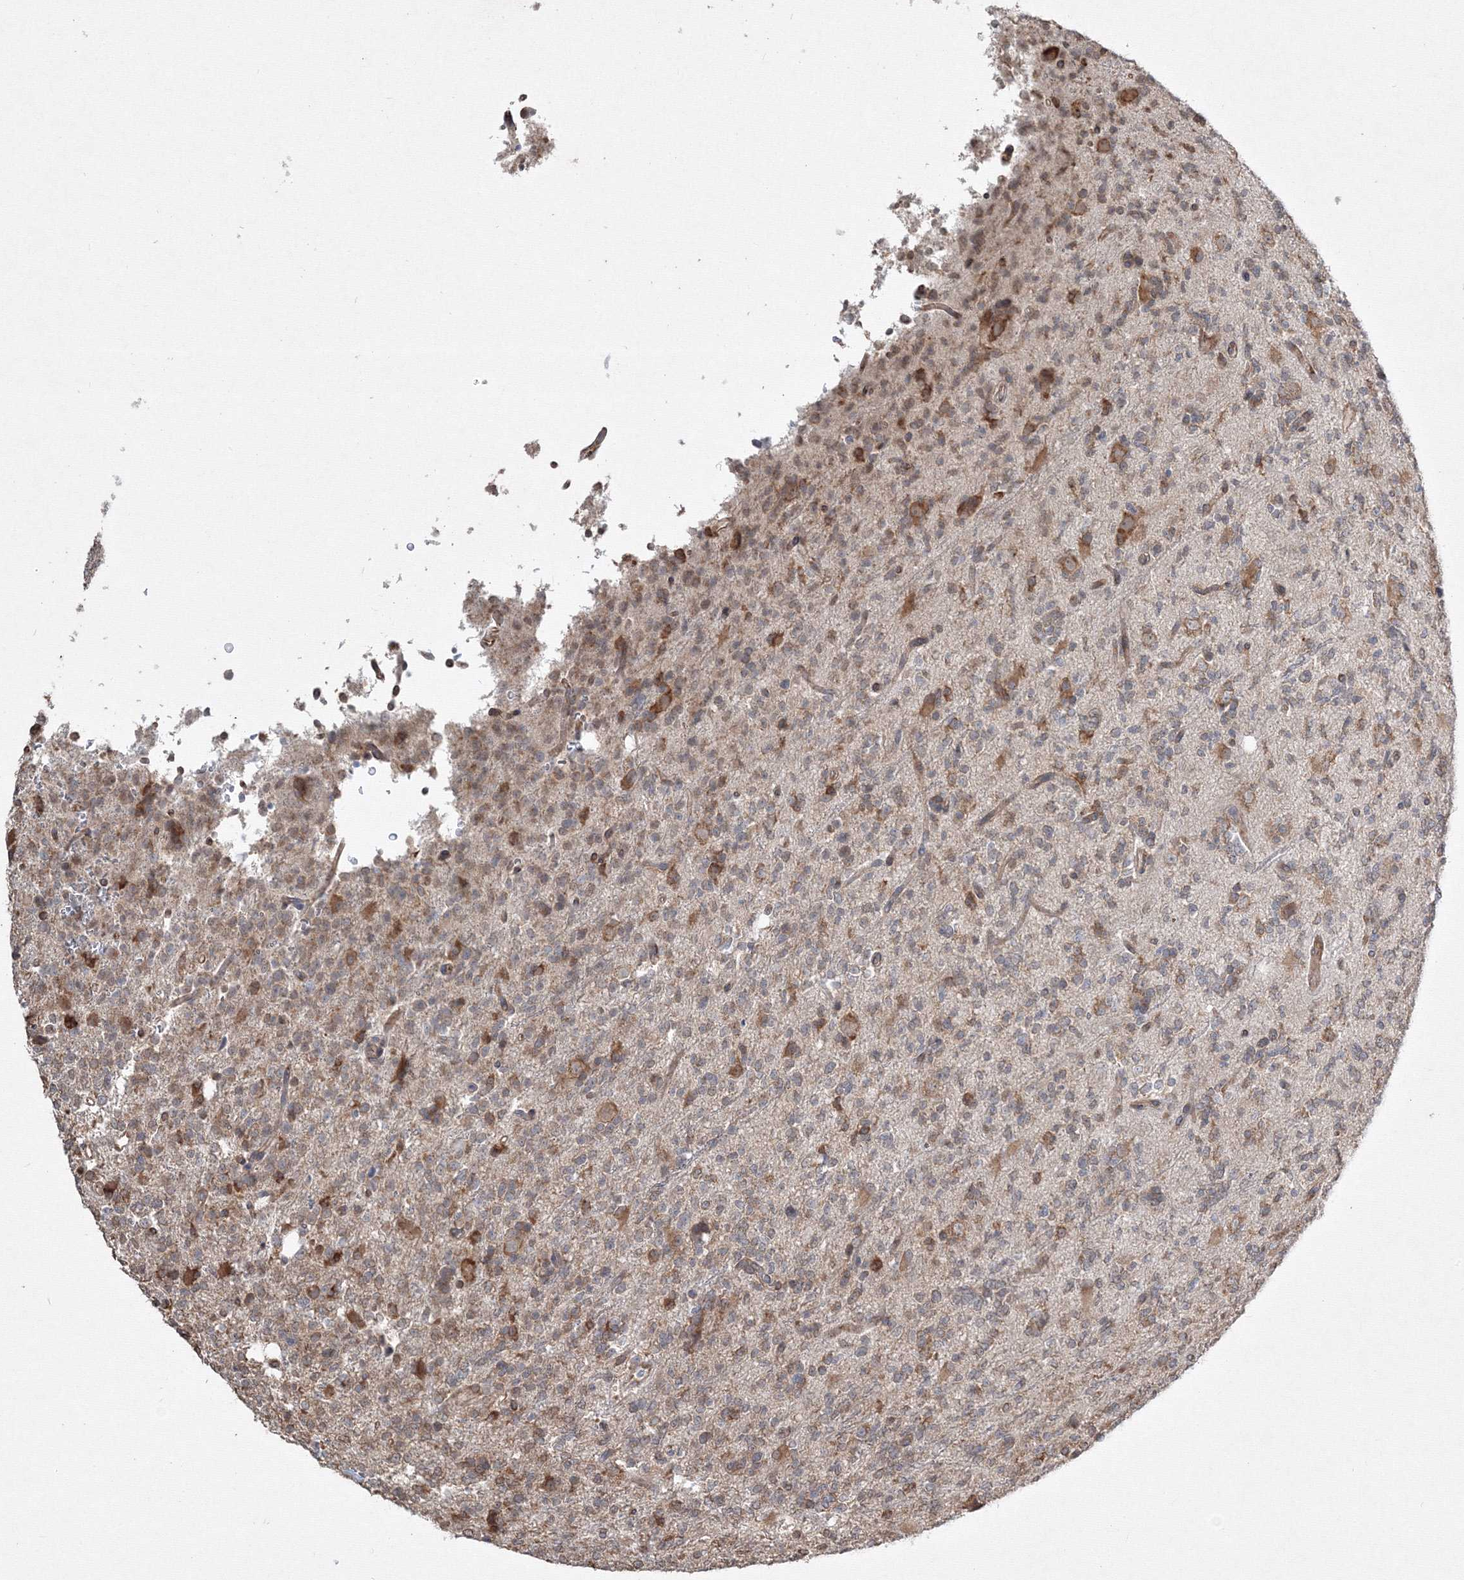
{"staining": {"intensity": "weak", "quantity": "25%-75%", "location": "cytoplasmic/membranous"}, "tissue": "glioma", "cell_type": "Tumor cells", "image_type": "cancer", "snomed": [{"axis": "morphology", "description": "Glioma, malignant, High grade"}, {"axis": "topography", "description": "Brain"}], "caption": "A high-resolution histopathology image shows IHC staining of glioma, which demonstrates weak cytoplasmic/membranous expression in about 25%-75% of tumor cells.", "gene": "FBXL8", "patient": {"sex": "female", "age": 62}}